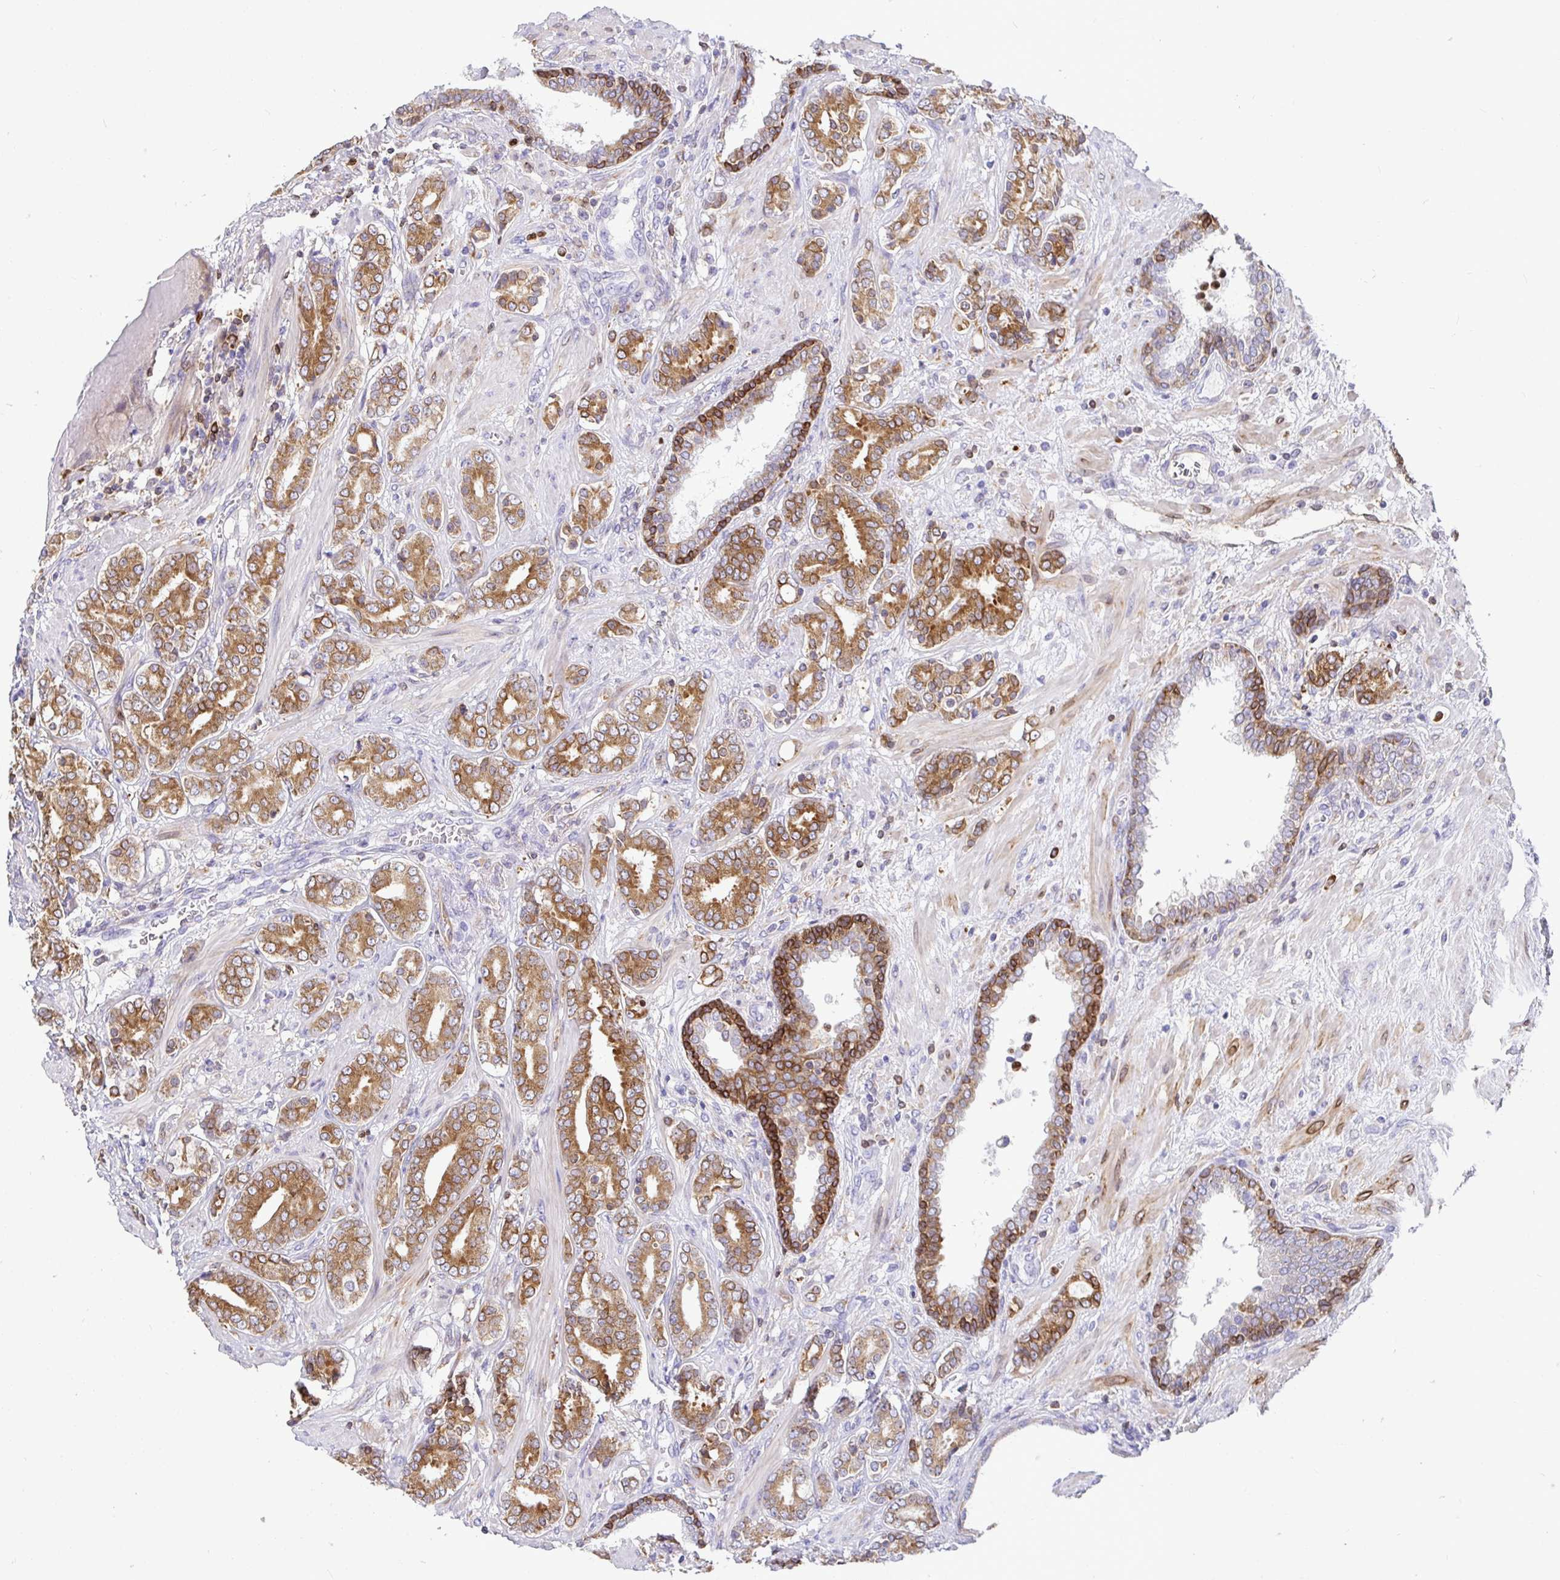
{"staining": {"intensity": "moderate", "quantity": ">75%", "location": "cytoplasmic/membranous"}, "tissue": "prostate cancer", "cell_type": "Tumor cells", "image_type": "cancer", "snomed": [{"axis": "morphology", "description": "Adenocarcinoma, High grade"}, {"axis": "topography", "description": "Prostate"}], "caption": "Protein staining of prostate cancer tissue demonstrates moderate cytoplasmic/membranous staining in about >75% of tumor cells.", "gene": "TP53I11", "patient": {"sex": "male", "age": 62}}